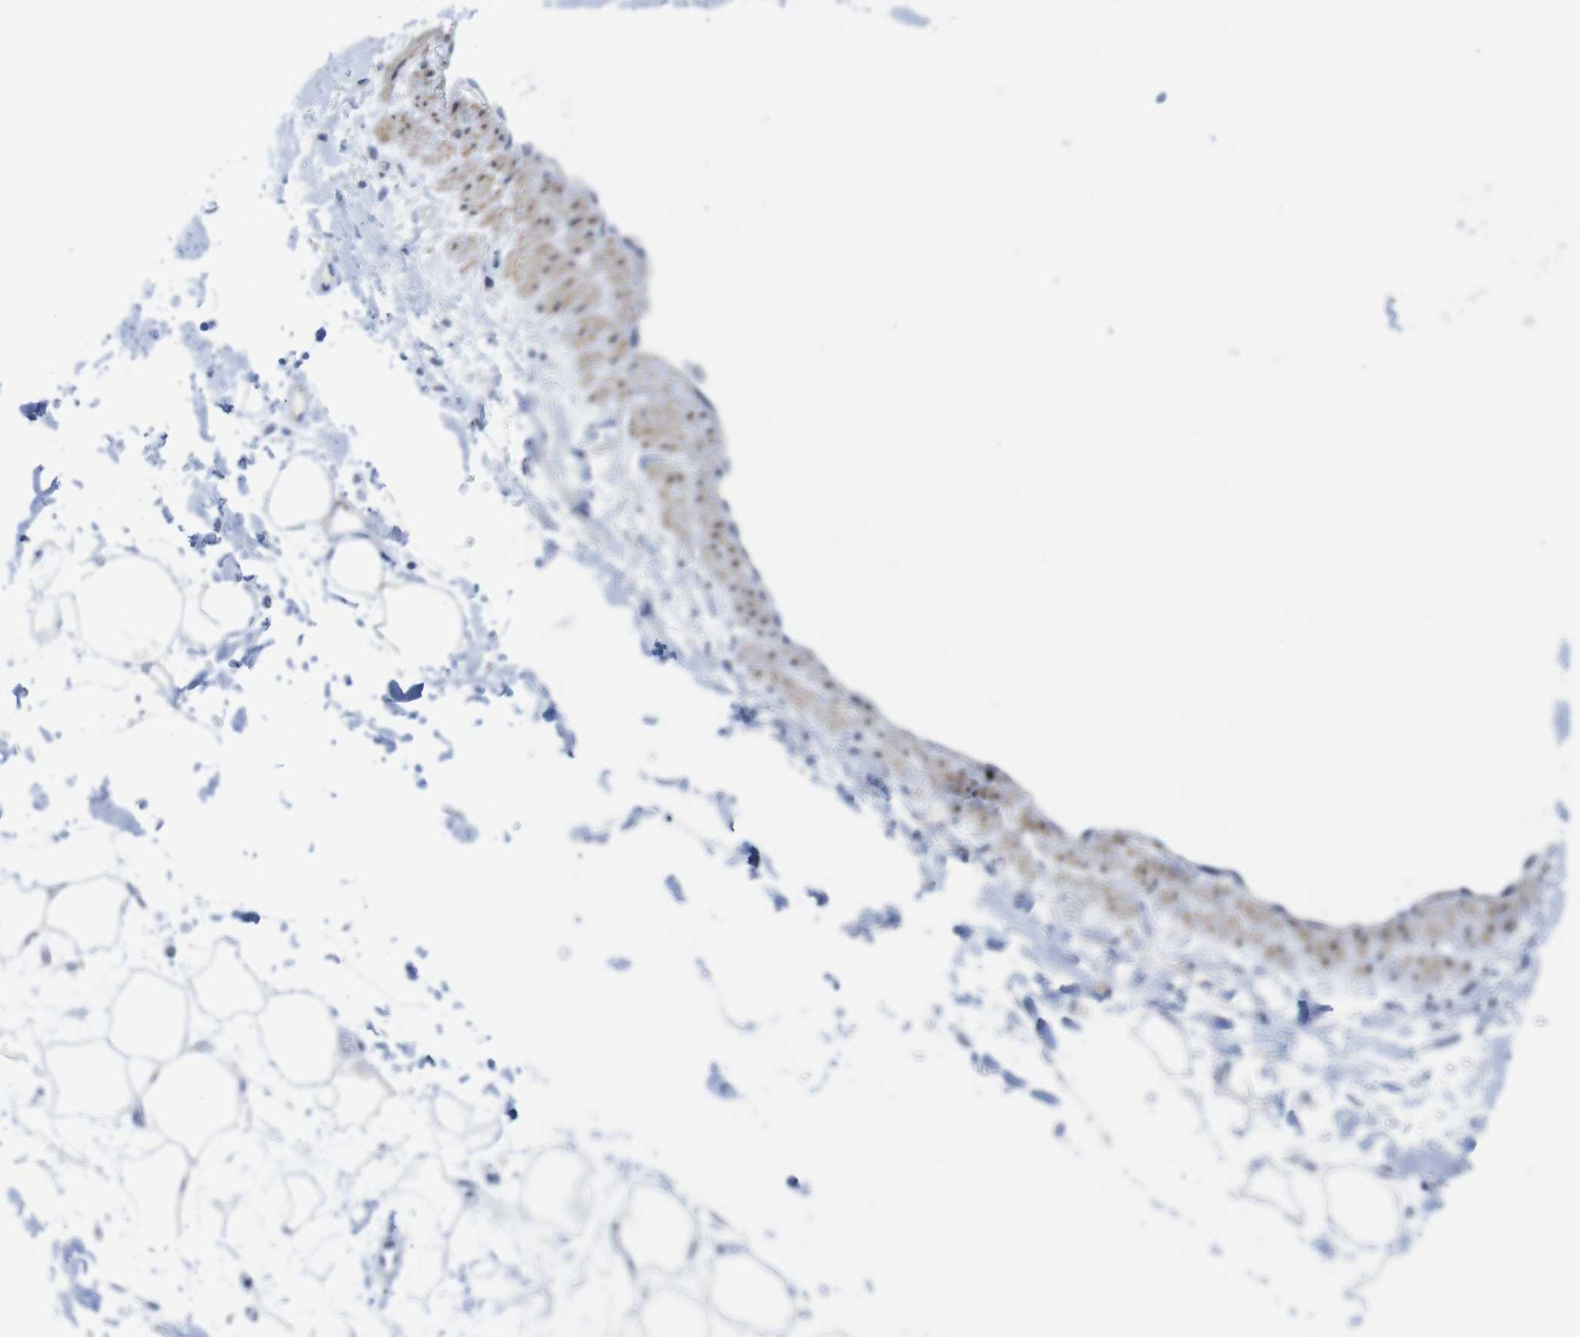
{"staining": {"intensity": "negative", "quantity": "none", "location": "none"}, "tissue": "adipose tissue", "cell_type": "Adipocytes", "image_type": "normal", "snomed": [{"axis": "morphology", "description": "Normal tissue, NOS"}, {"axis": "topography", "description": "Soft tissue"}], "caption": "Photomicrograph shows no protein staining in adipocytes of normal adipose tissue.", "gene": "PNMA1", "patient": {"sex": "male", "age": 72}}